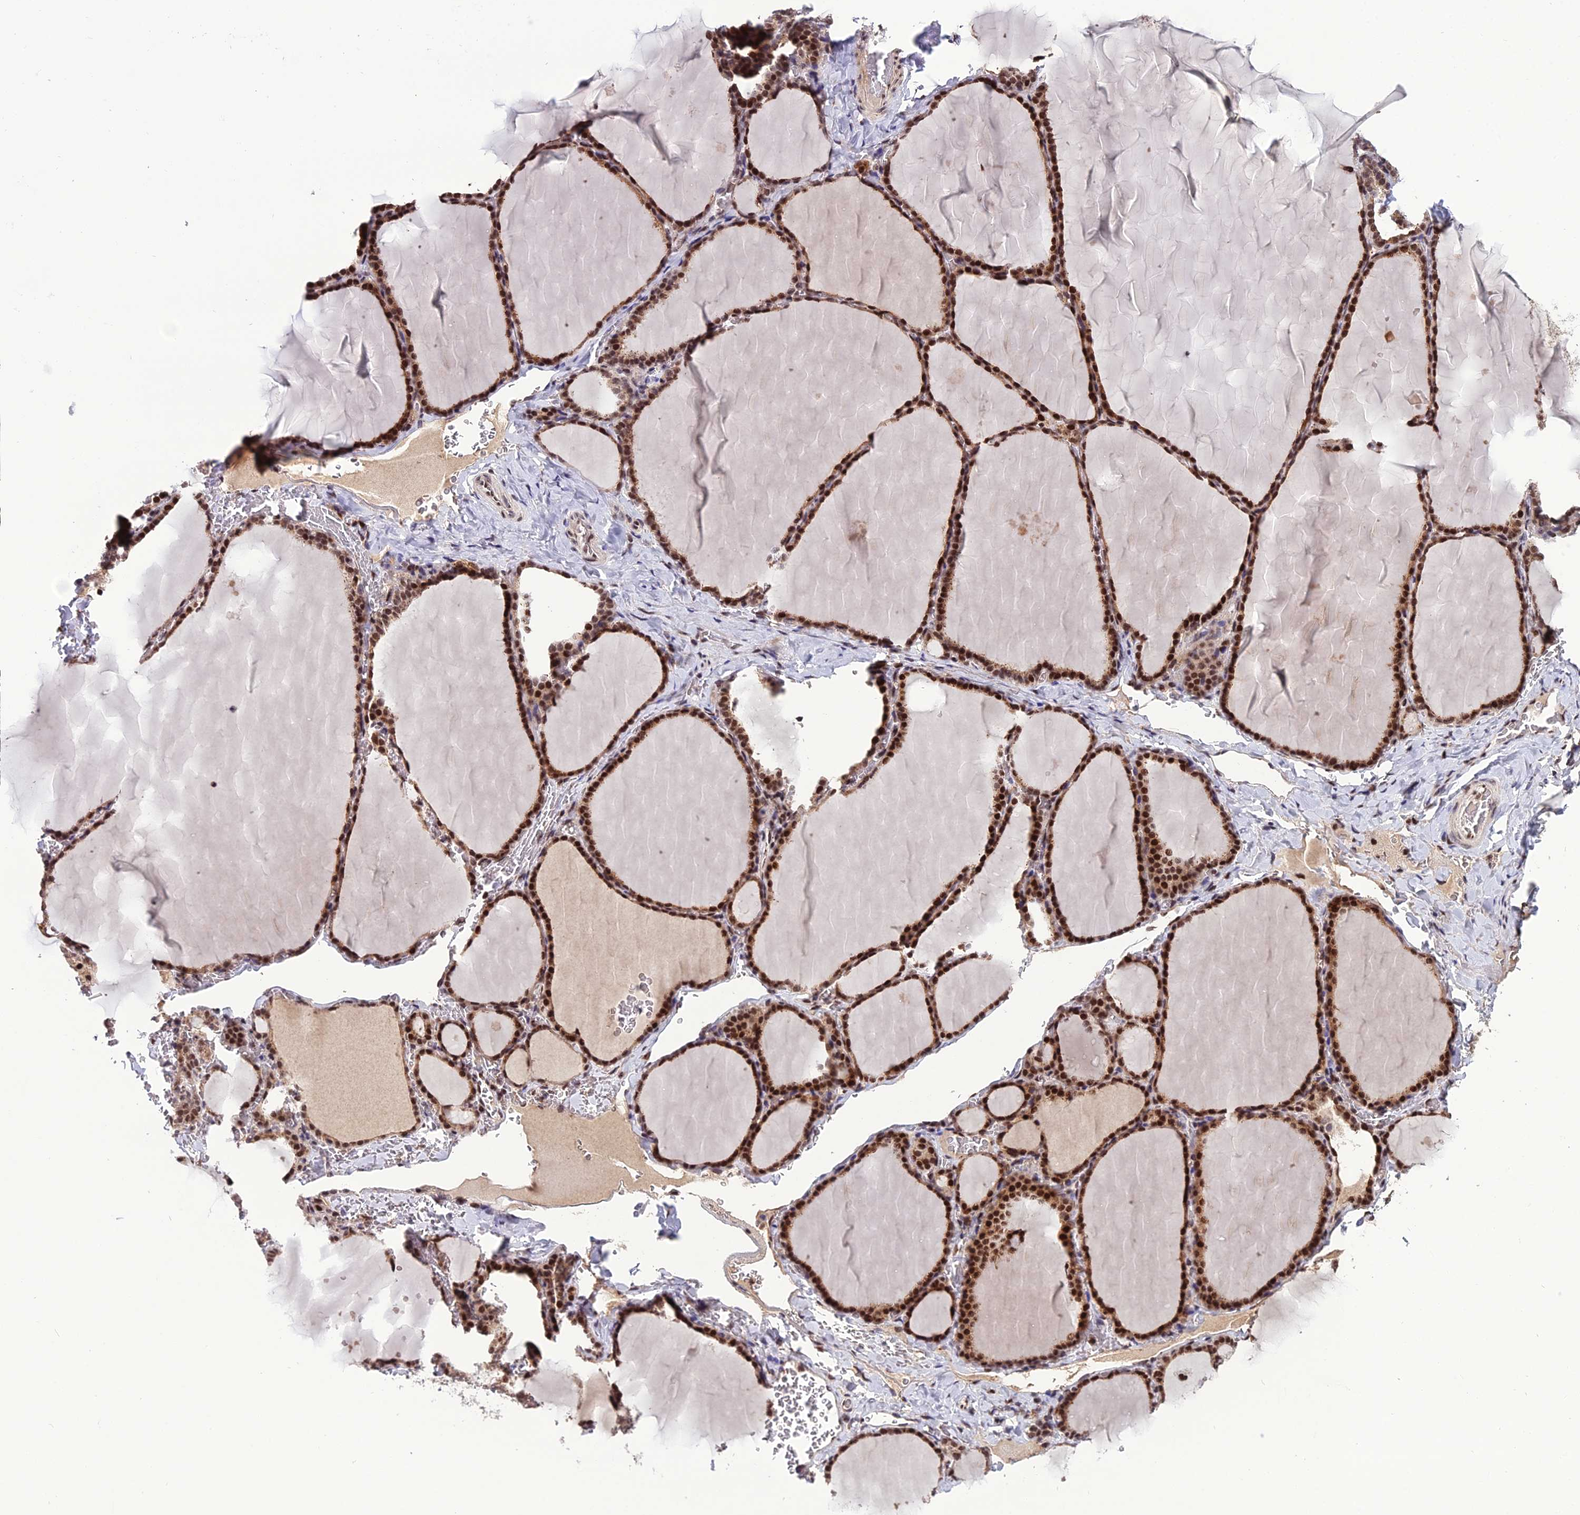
{"staining": {"intensity": "moderate", "quantity": ">75%", "location": "cytoplasmic/membranous,nuclear"}, "tissue": "thyroid gland", "cell_type": "Glandular cells", "image_type": "normal", "snomed": [{"axis": "morphology", "description": "Normal tissue, NOS"}, {"axis": "topography", "description": "Thyroid gland"}], "caption": "Immunohistochemical staining of unremarkable thyroid gland displays >75% levels of moderate cytoplasmic/membranous,nuclear protein expression in approximately >75% of glandular cells.", "gene": "ARL2", "patient": {"sex": "female", "age": 39}}